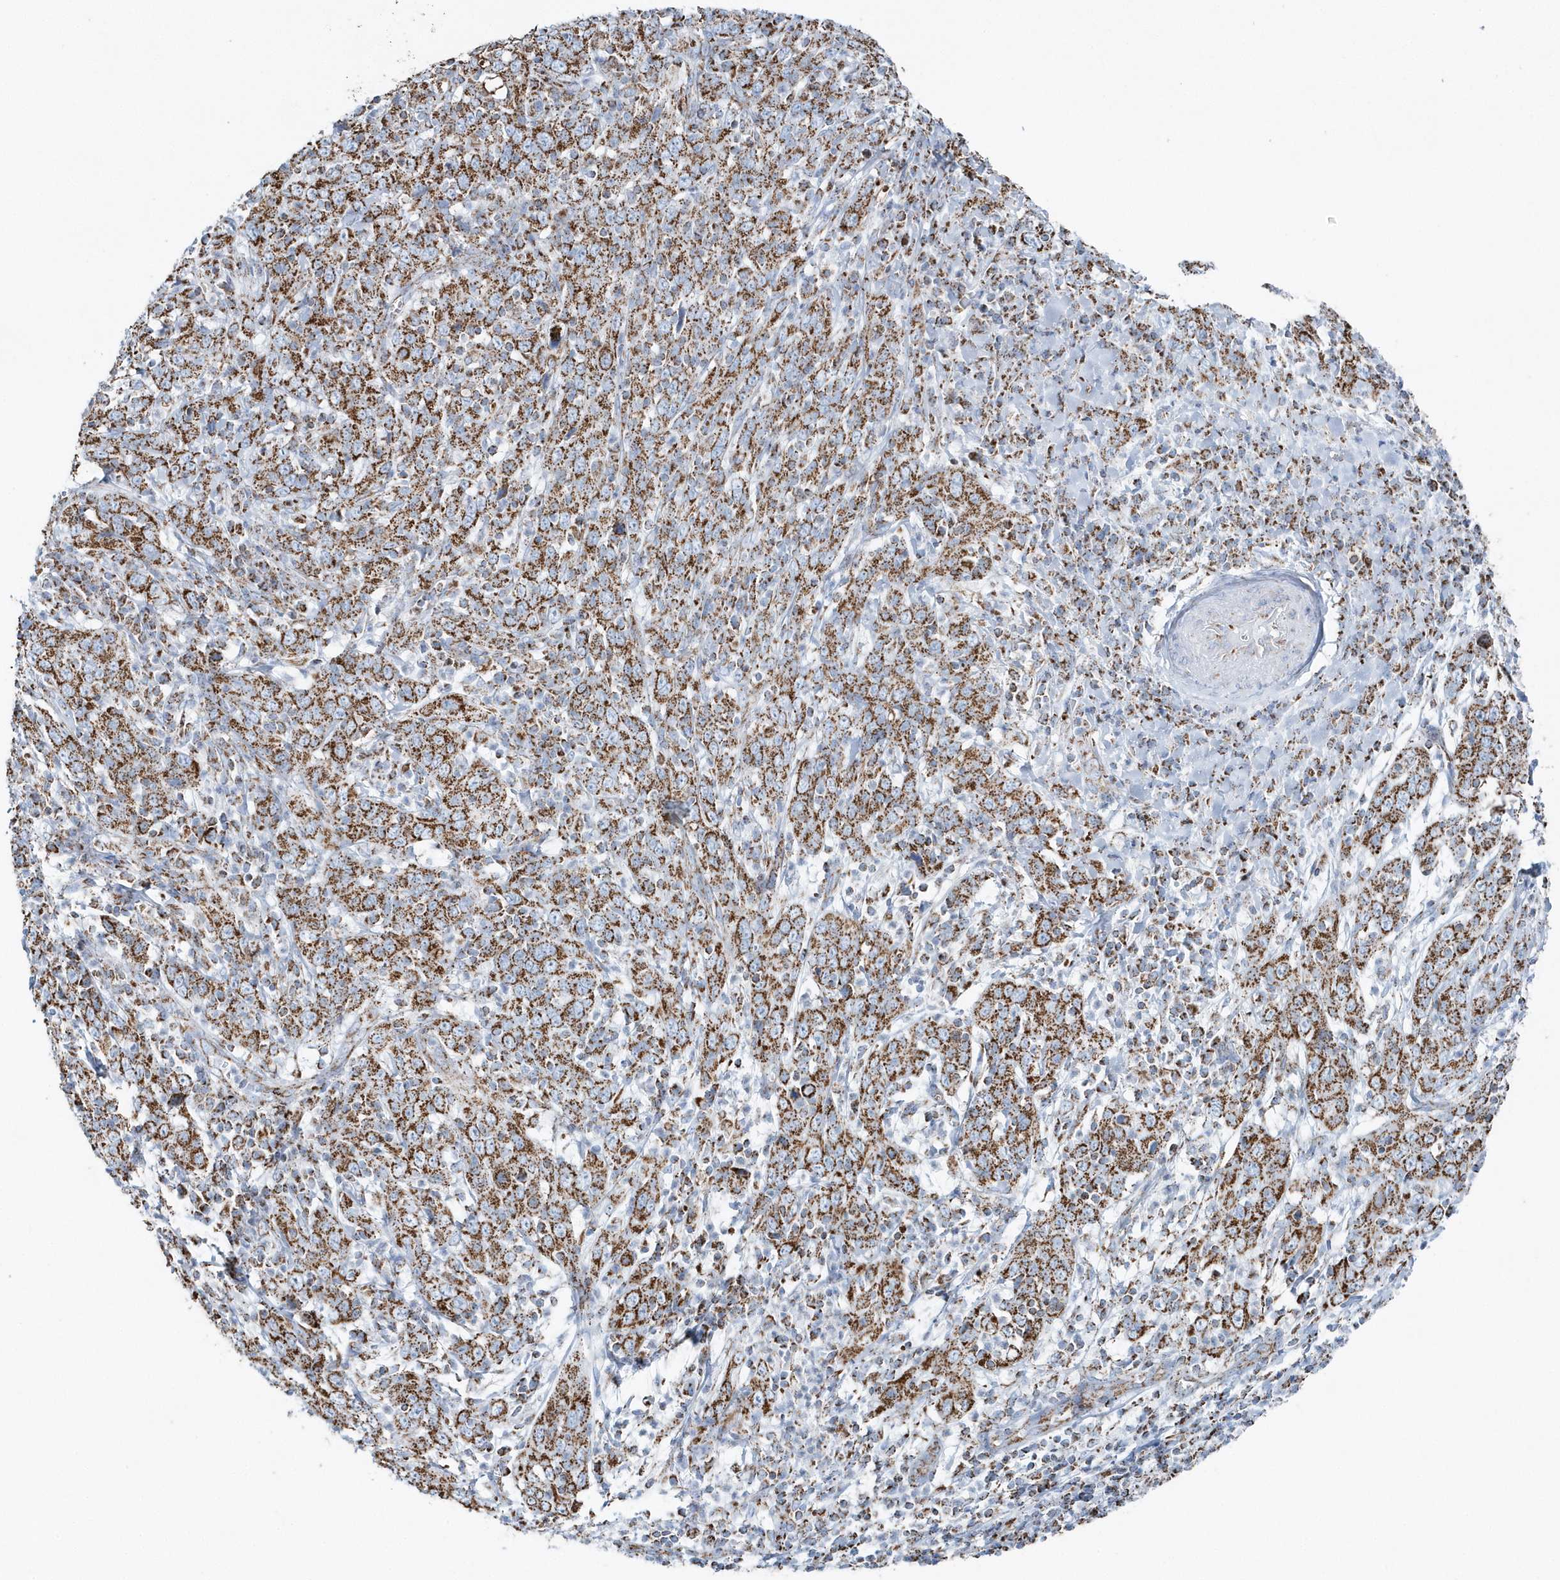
{"staining": {"intensity": "moderate", "quantity": ">75%", "location": "cytoplasmic/membranous"}, "tissue": "cervical cancer", "cell_type": "Tumor cells", "image_type": "cancer", "snomed": [{"axis": "morphology", "description": "Squamous cell carcinoma, NOS"}, {"axis": "topography", "description": "Cervix"}], "caption": "Protein staining displays moderate cytoplasmic/membranous positivity in about >75% of tumor cells in squamous cell carcinoma (cervical).", "gene": "TMCO6", "patient": {"sex": "female", "age": 46}}